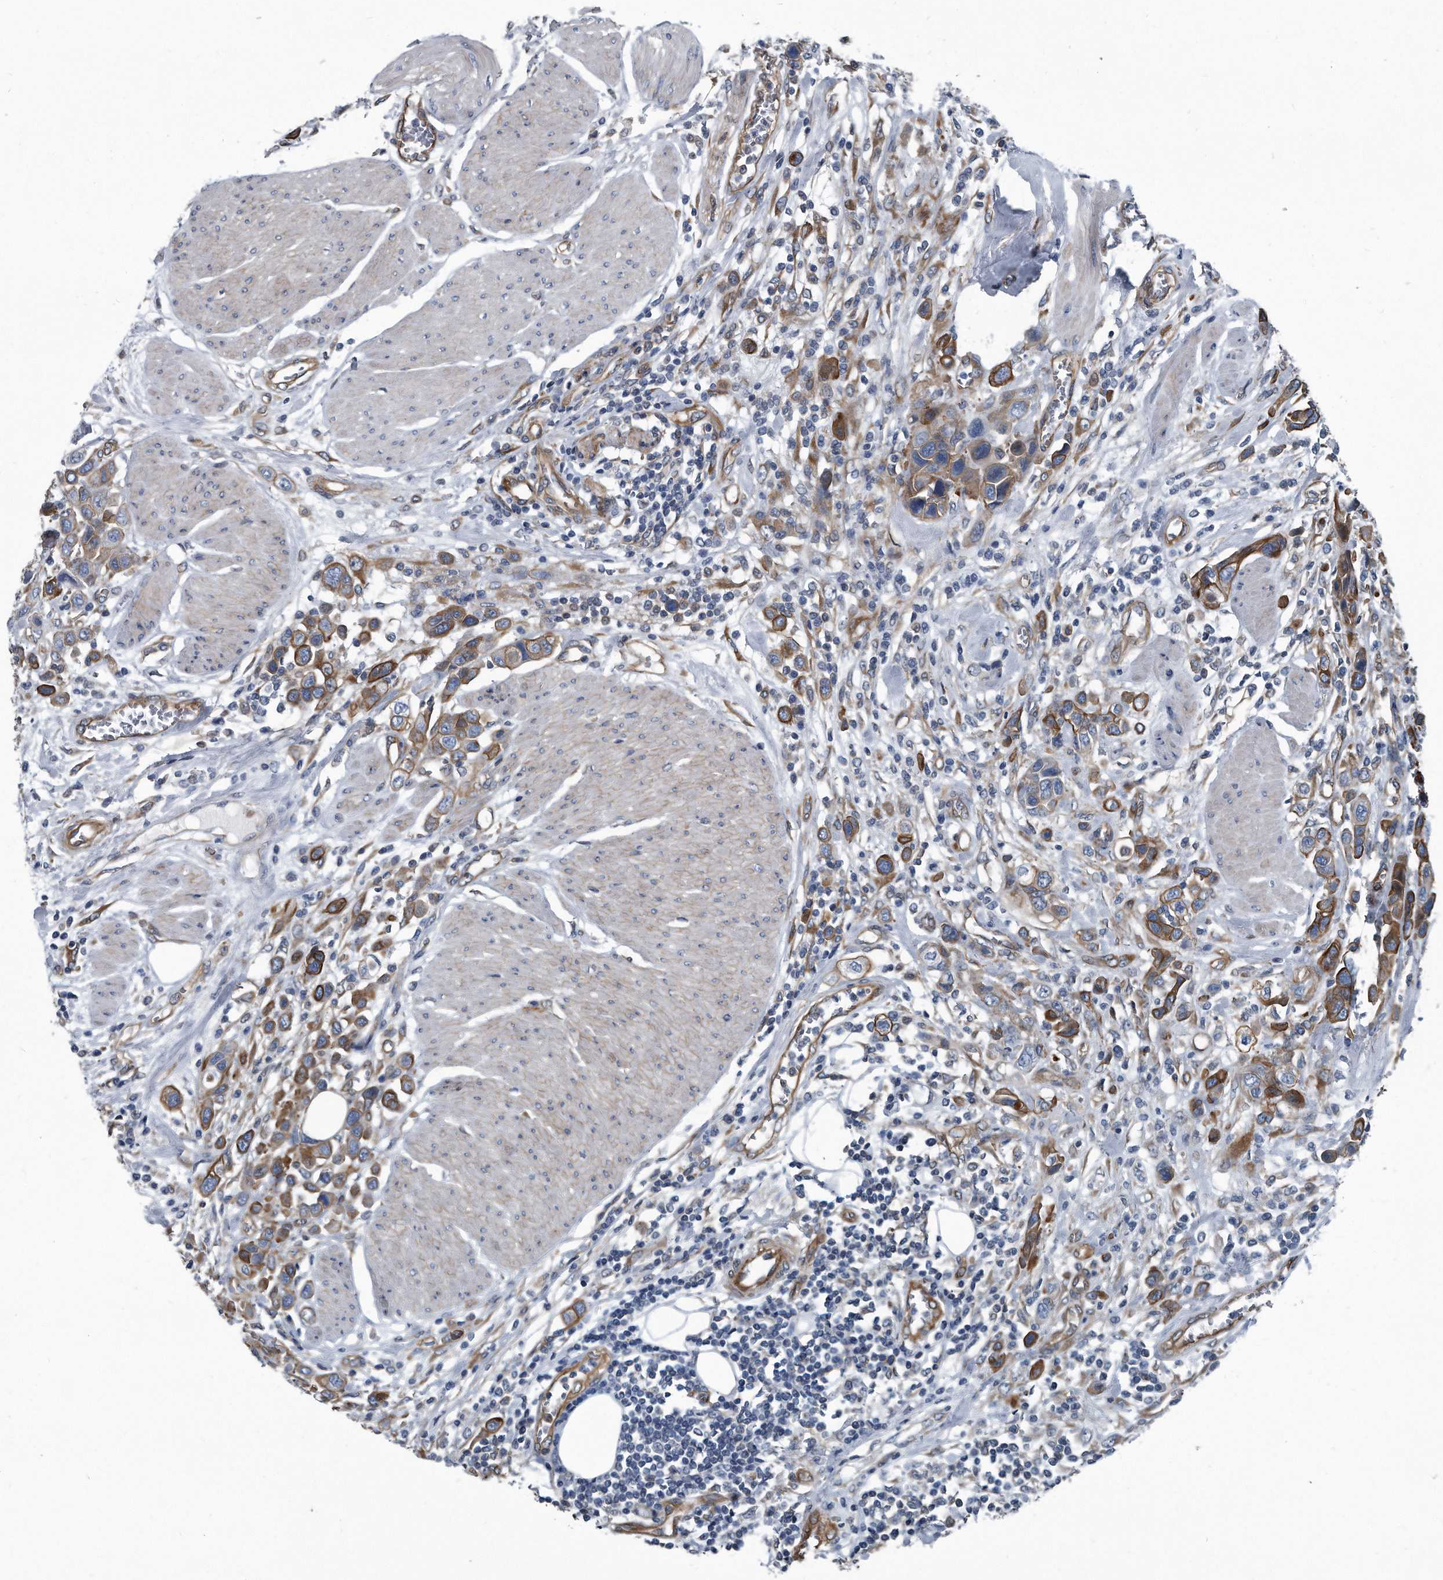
{"staining": {"intensity": "moderate", "quantity": ">75%", "location": "cytoplasmic/membranous"}, "tissue": "urothelial cancer", "cell_type": "Tumor cells", "image_type": "cancer", "snomed": [{"axis": "morphology", "description": "Urothelial carcinoma, High grade"}, {"axis": "topography", "description": "Urinary bladder"}], "caption": "Urothelial cancer tissue exhibits moderate cytoplasmic/membranous positivity in about >75% of tumor cells (DAB (3,3'-diaminobenzidine) IHC with brightfield microscopy, high magnification).", "gene": "PLEC", "patient": {"sex": "male", "age": 50}}